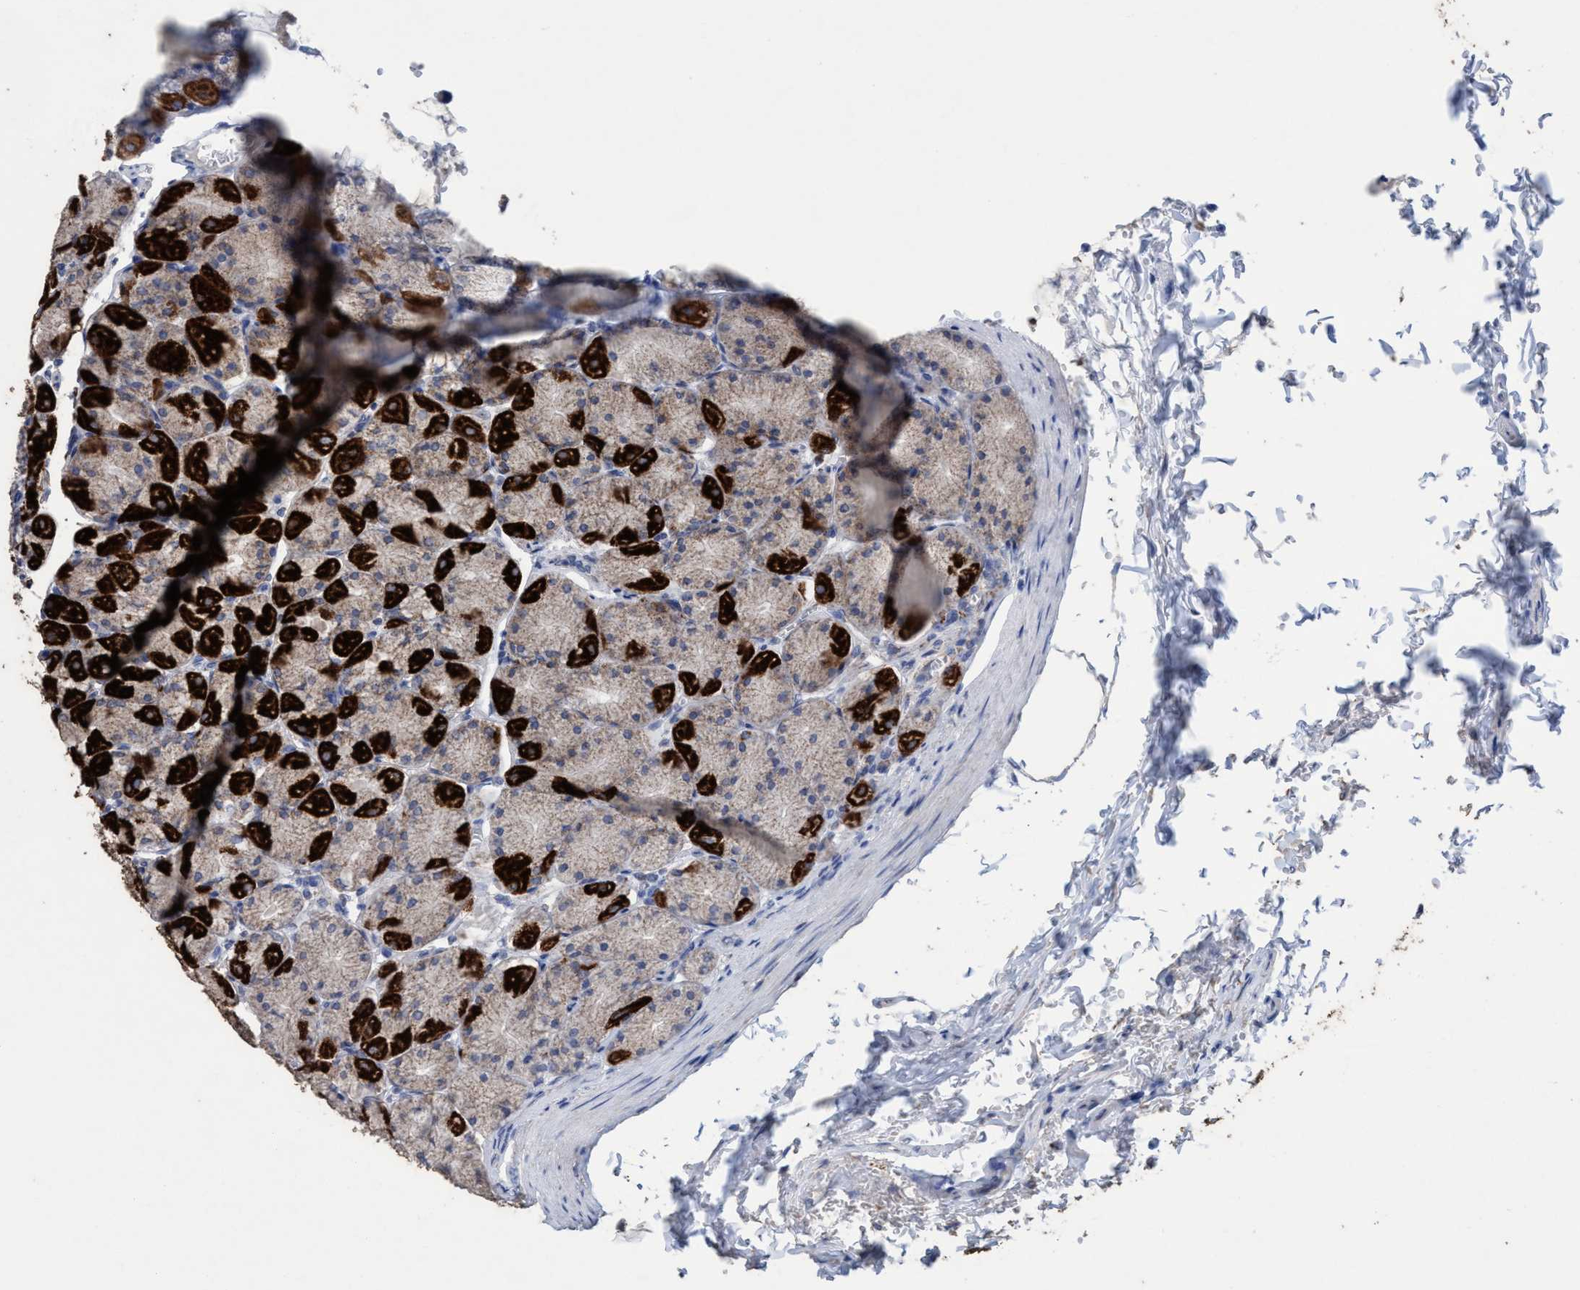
{"staining": {"intensity": "strong", "quantity": ">75%", "location": "cytoplasmic/membranous"}, "tissue": "stomach", "cell_type": "Glandular cells", "image_type": "normal", "snomed": [{"axis": "morphology", "description": "Normal tissue, NOS"}, {"axis": "topography", "description": "Stomach, upper"}], "caption": "A brown stain highlights strong cytoplasmic/membranous expression of a protein in glandular cells of unremarkable human stomach. (brown staining indicates protein expression, while blue staining denotes nuclei).", "gene": "RSAD1", "patient": {"sex": "female", "age": 56}}